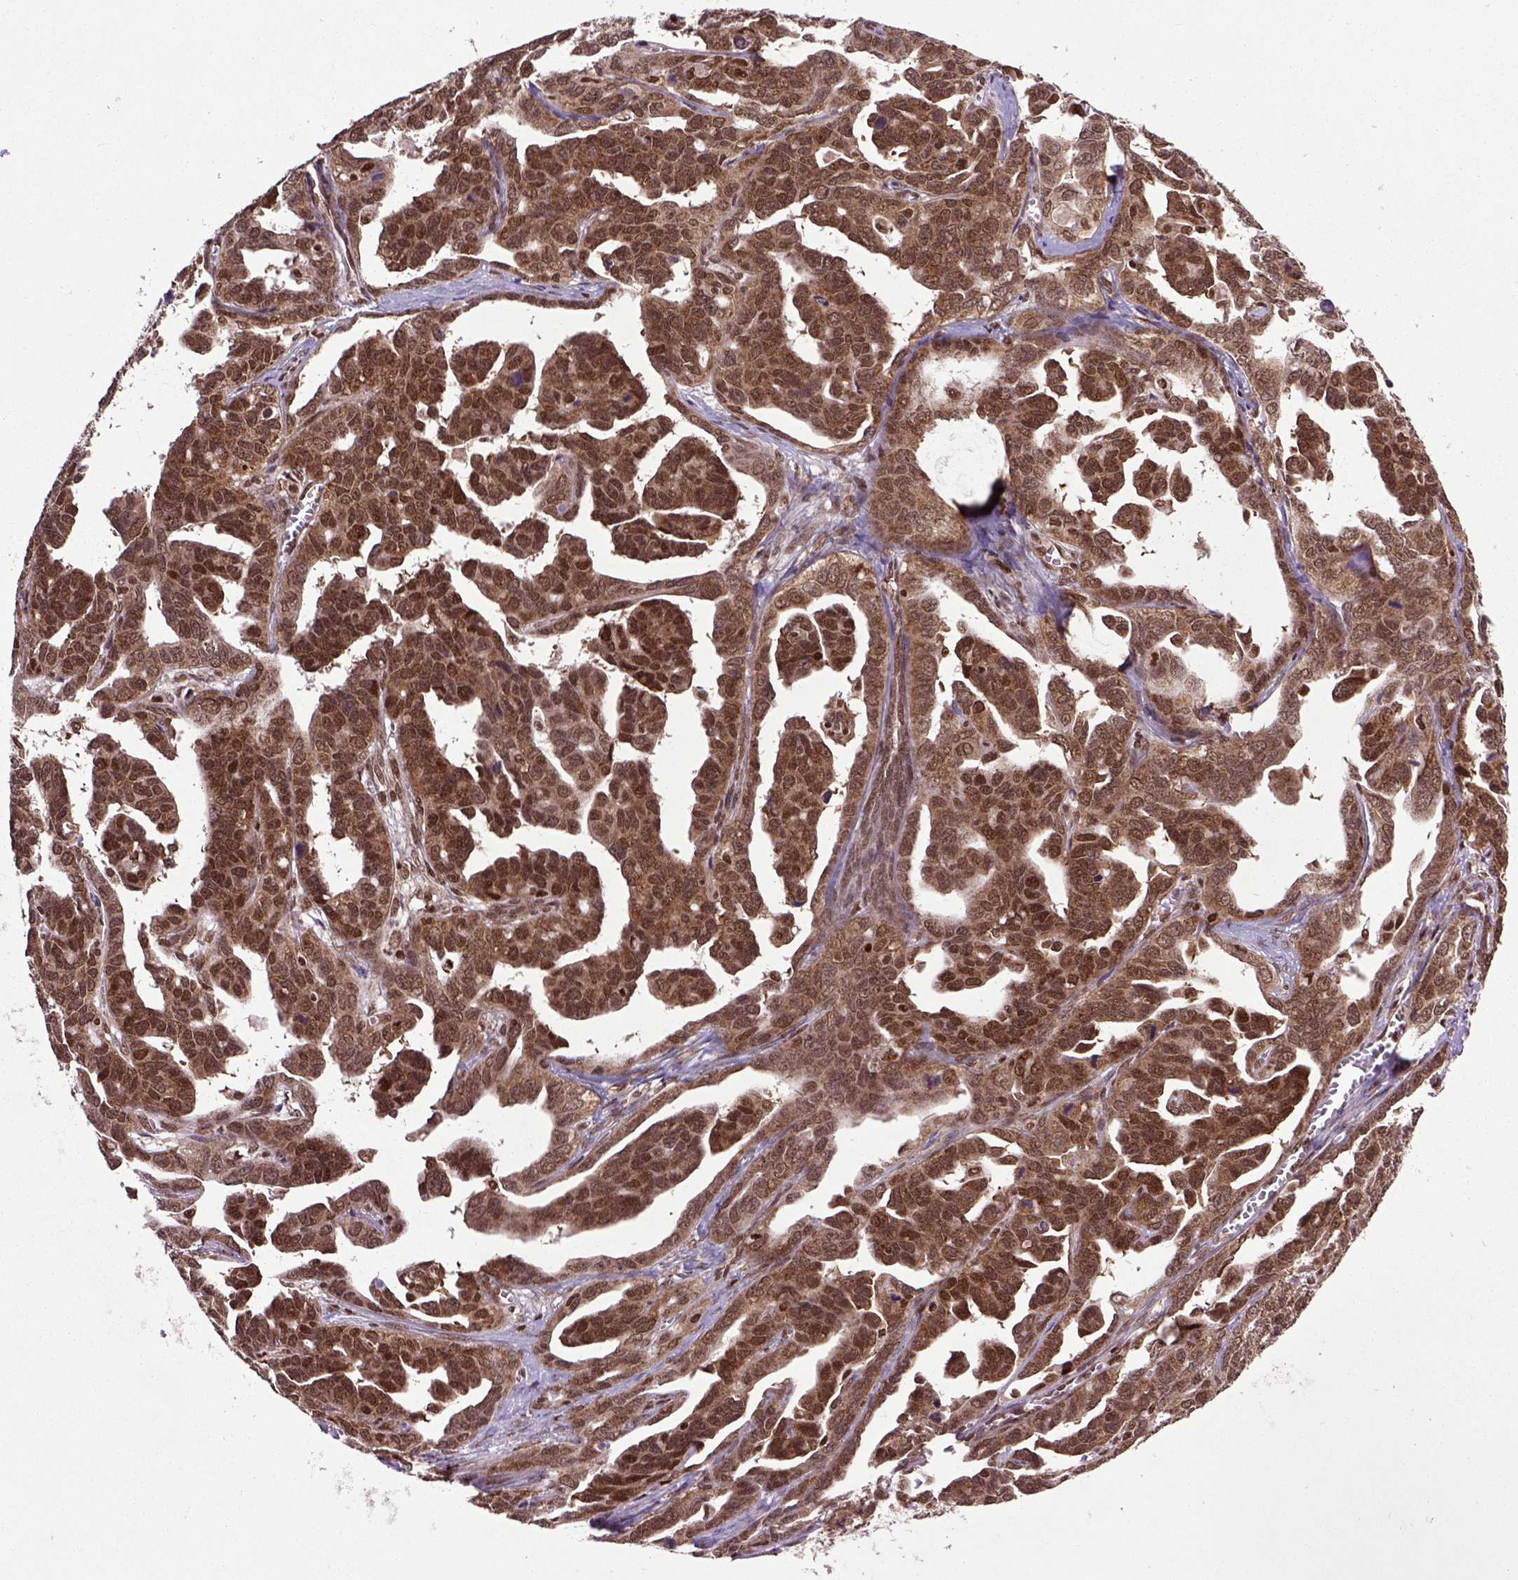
{"staining": {"intensity": "strong", "quantity": ">75%", "location": "cytoplasmic/membranous,nuclear"}, "tissue": "ovarian cancer", "cell_type": "Tumor cells", "image_type": "cancer", "snomed": [{"axis": "morphology", "description": "Cystadenocarcinoma, serous, NOS"}, {"axis": "topography", "description": "Ovary"}], "caption": "An image of ovarian cancer stained for a protein exhibits strong cytoplasmic/membranous and nuclear brown staining in tumor cells. (brown staining indicates protein expression, while blue staining denotes nuclei).", "gene": "CELF1", "patient": {"sex": "female", "age": 69}}